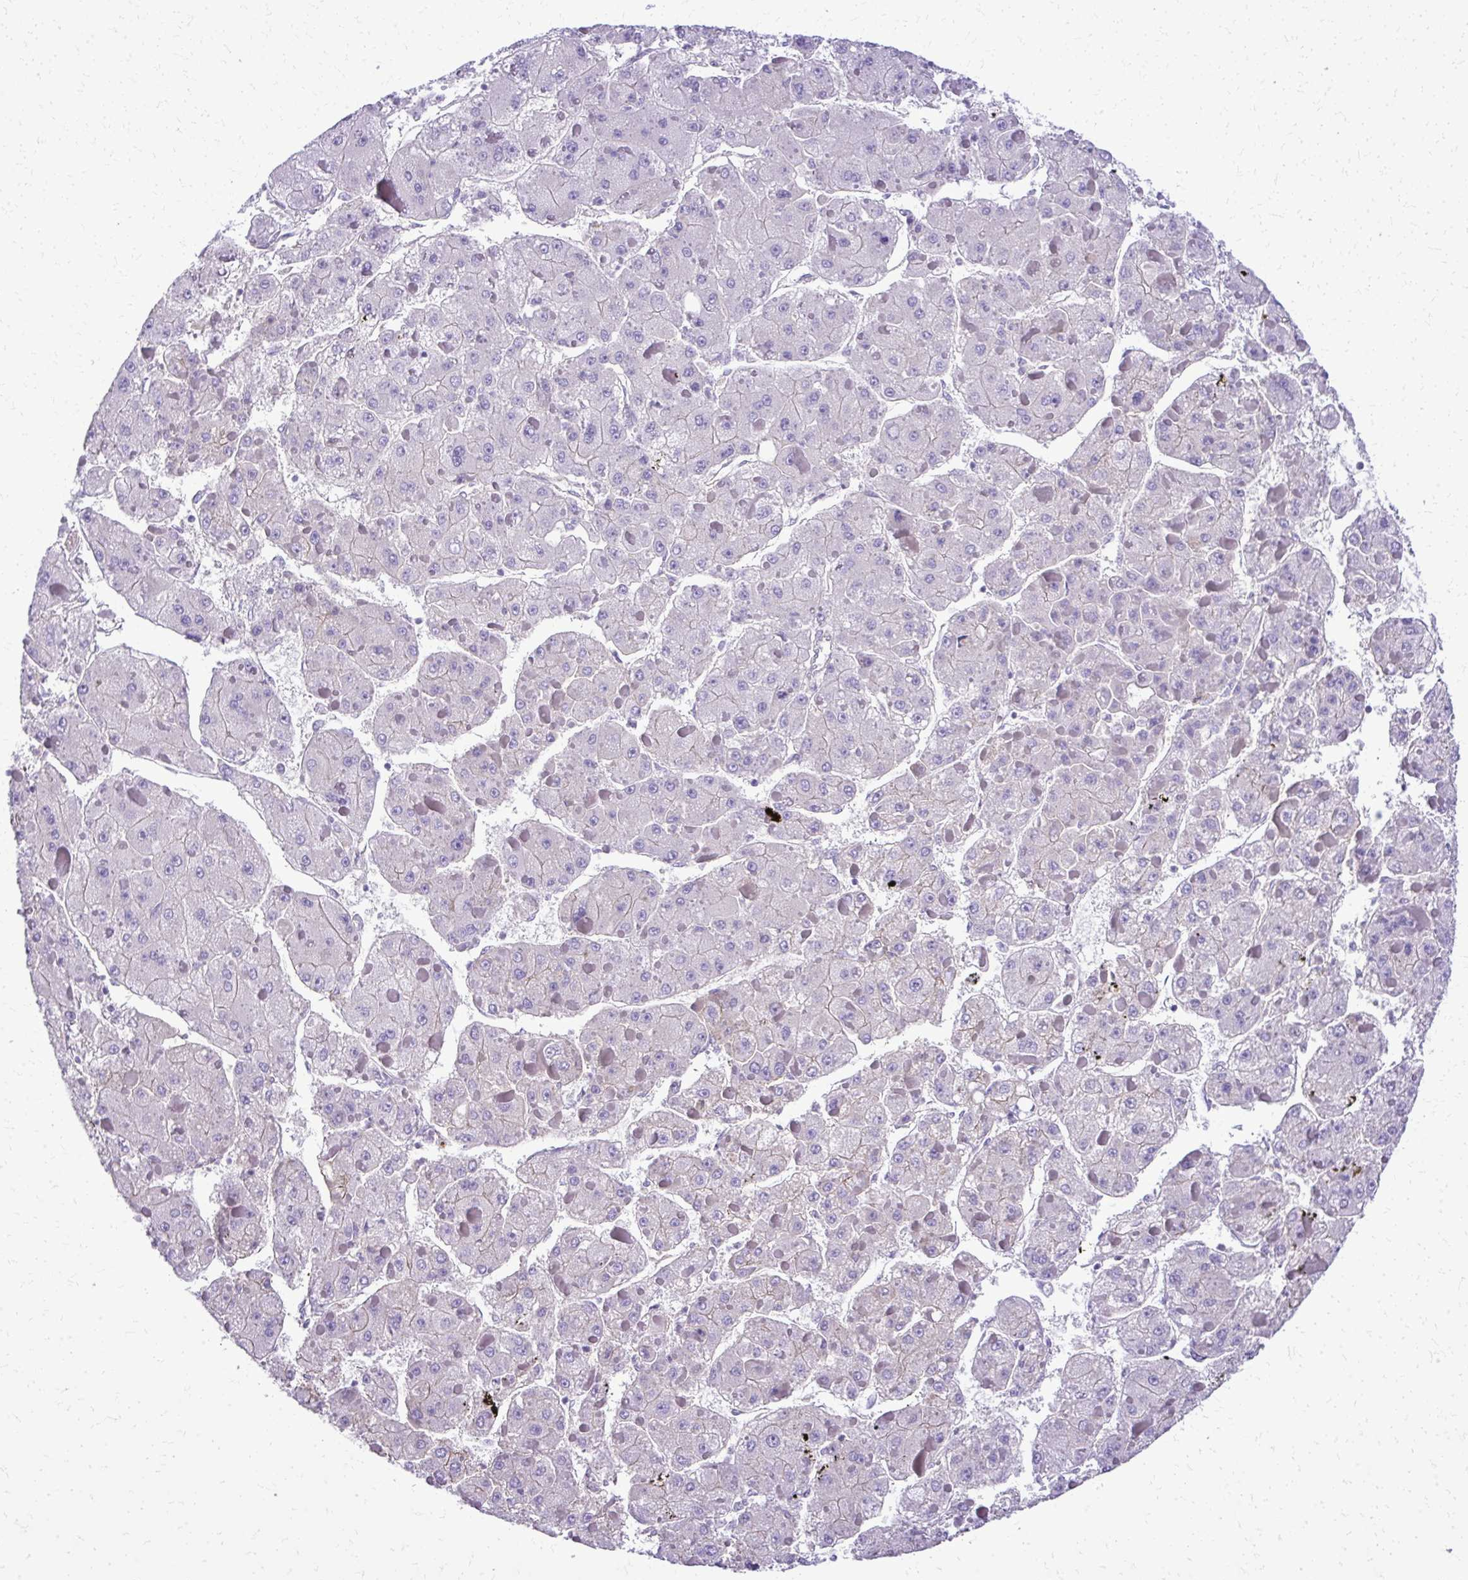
{"staining": {"intensity": "weak", "quantity": "<25%", "location": "cytoplasmic/membranous"}, "tissue": "liver cancer", "cell_type": "Tumor cells", "image_type": "cancer", "snomed": [{"axis": "morphology", "description": "Carcinoma, Hepatocellular, NOS"}, {"axis": "topography", "description": "Liver"}], "caption": "Tumor cells are negative for brown protein staining in liver hepatocellular carcinoma. Brightfield microscopy of IHC stained with DAB (brown) and hematoxylin (blue), captured at high magnification.", "gene": "RUNDC3B", "patient": {"sex": "female", "age": 73}}